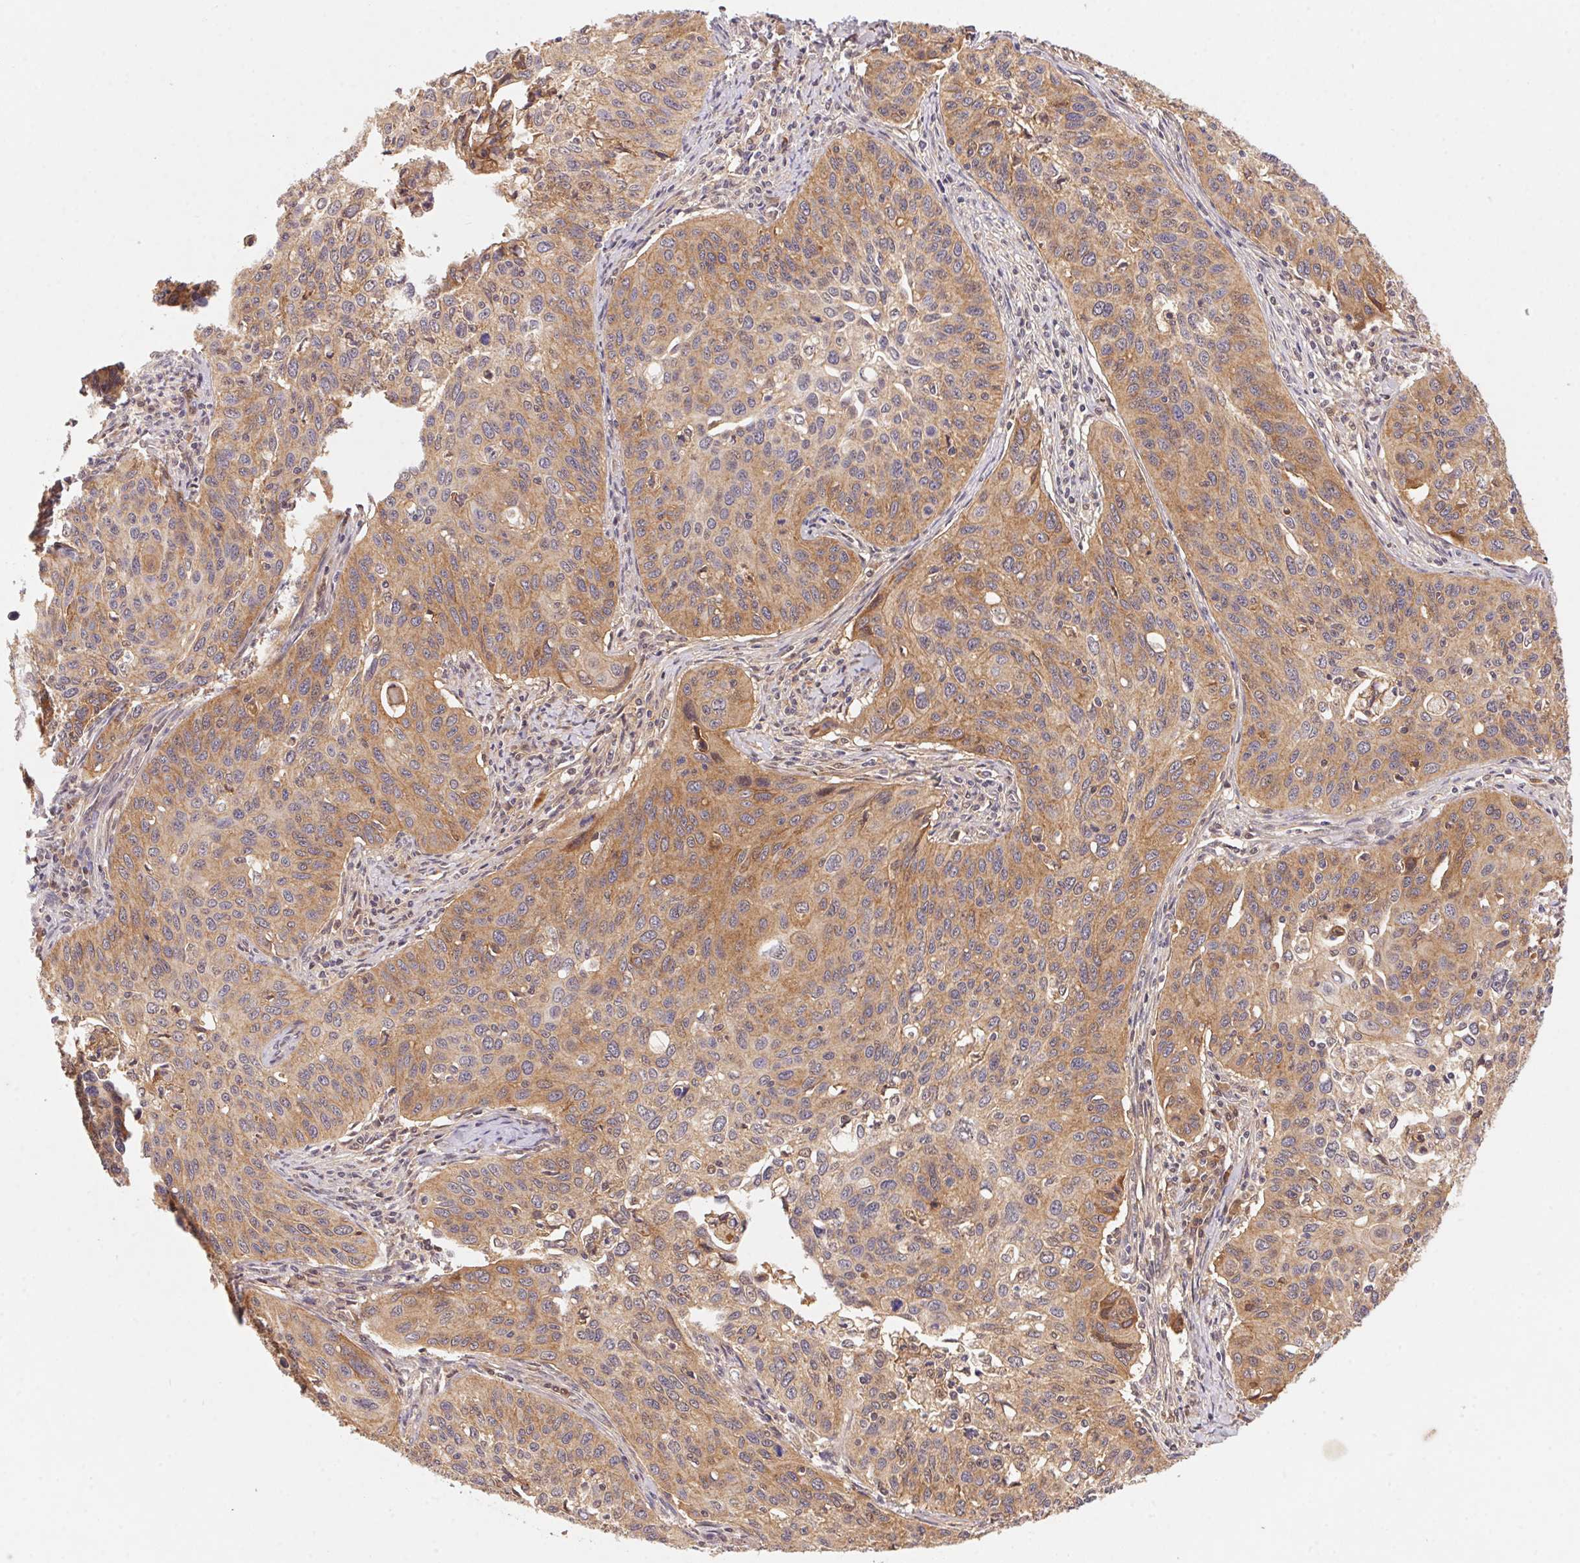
{"staining": {"intensity": "weak", "quantity": ">75%", "location": "cytoplasmic/membranous"}, "tissue": "cervical cancer", "cell_type": "Tumor cells", "image_type": "cancer", "snomed": [{"axis": "morphology", "description": "Squamous cell carcinoma, NOS"}, {"axis": "topography", "description": "Cervix"}], "caption": "Cervical squamous cell carcinoma was stained to show a protein in brown. There is low levels of weak cytoplasmic/membranous staining in approximately >75% of tumor cells.", "gene": "SLC52A2", "patient": {"sex": "female", "age": 31}}